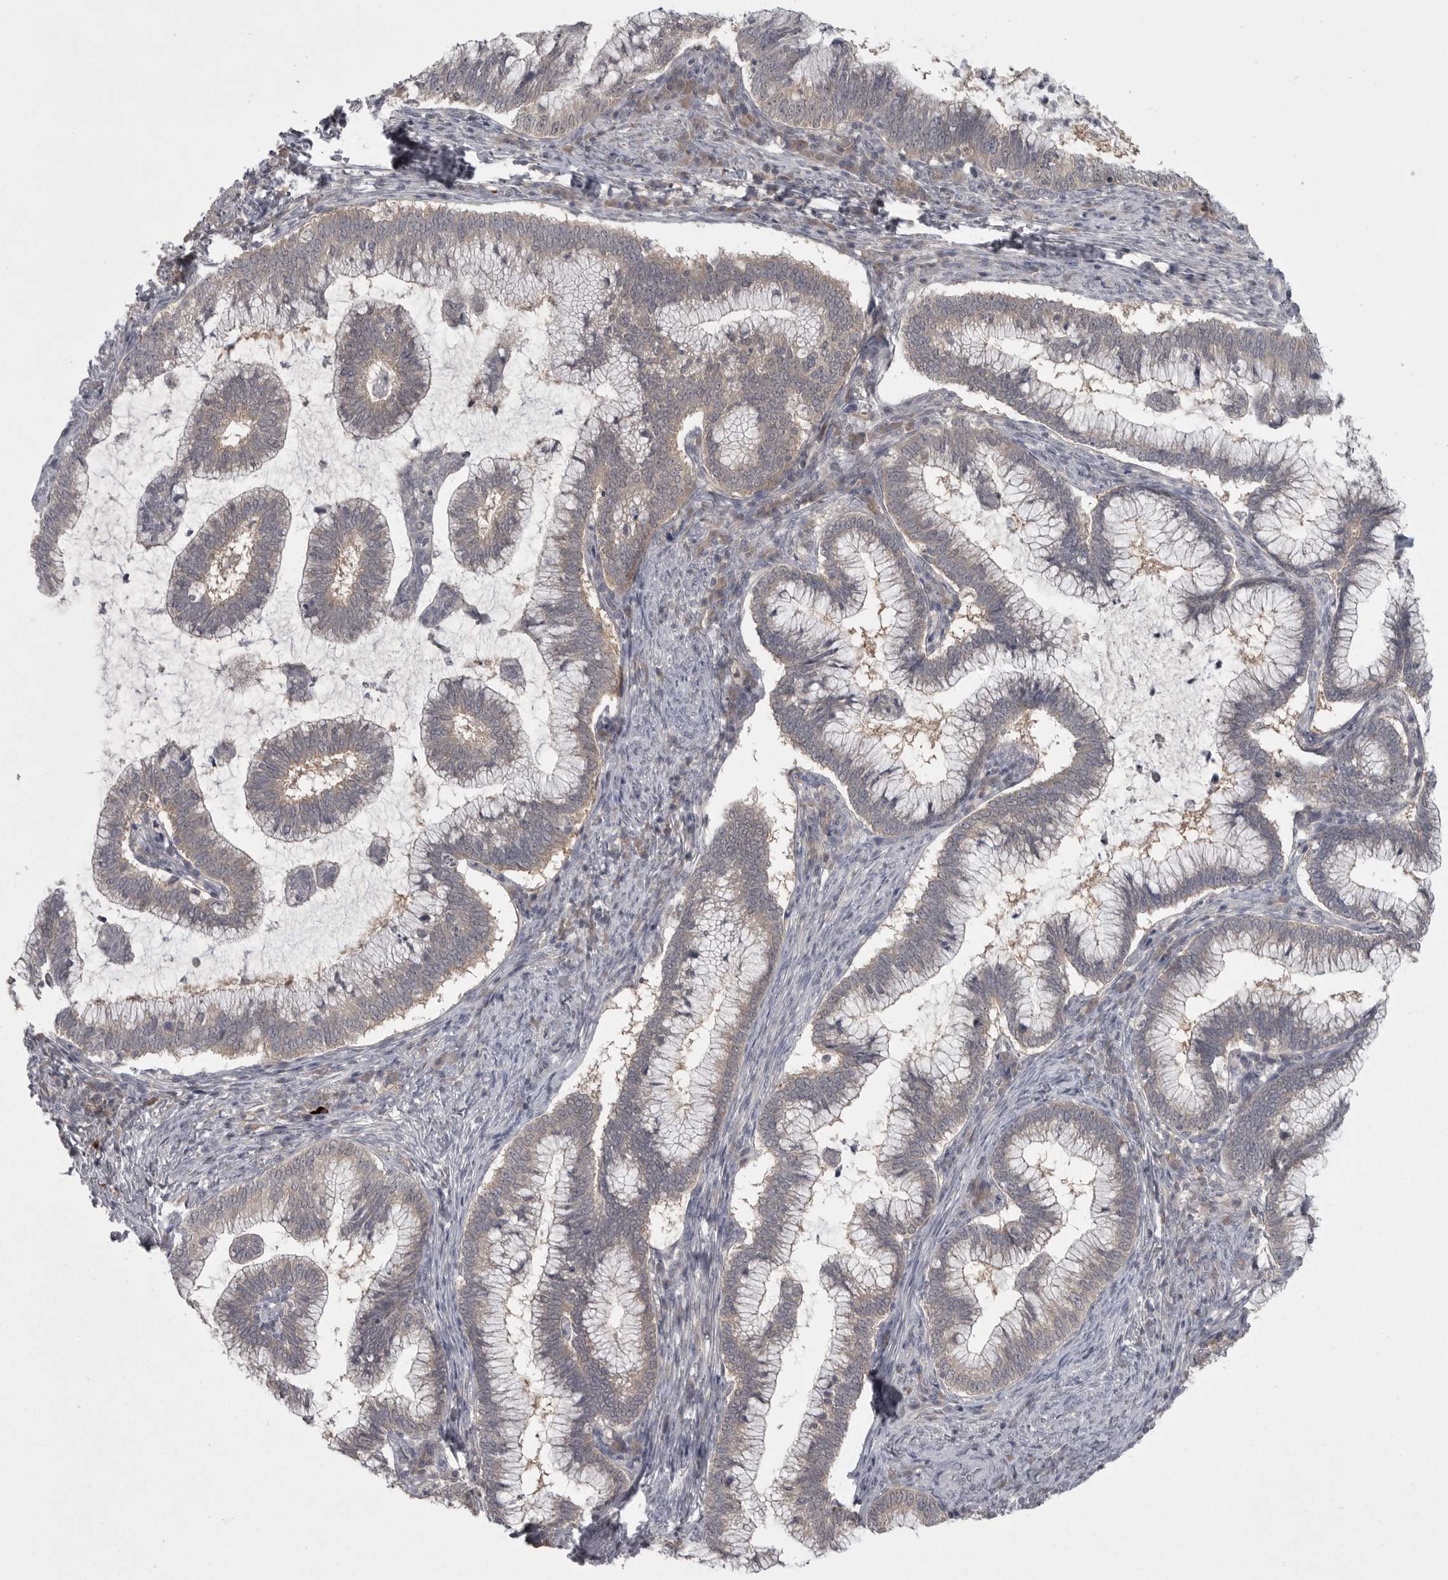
{"staining": {"intensity": "weak", "quantity": "25%-75%", "location": "cytoplasmic/membranous"}, "tissue": "cervical cancer", "cell_type": "Tumor cells", "image_type": "cancer", "snomed": [{"axis": "morphology", "description": "Adenocarcinoma, NOS"}, {"axis": "topography", "description": "Cervix"}], "caption": "Brown immunohistochemical staining in human cervical cancer exhibits weak cytoplasmic/membranous positivity in approximately 25%-75% of tumor cells.", "gene": "PHF13", "patient": {"sex": "female", "age": 36}}